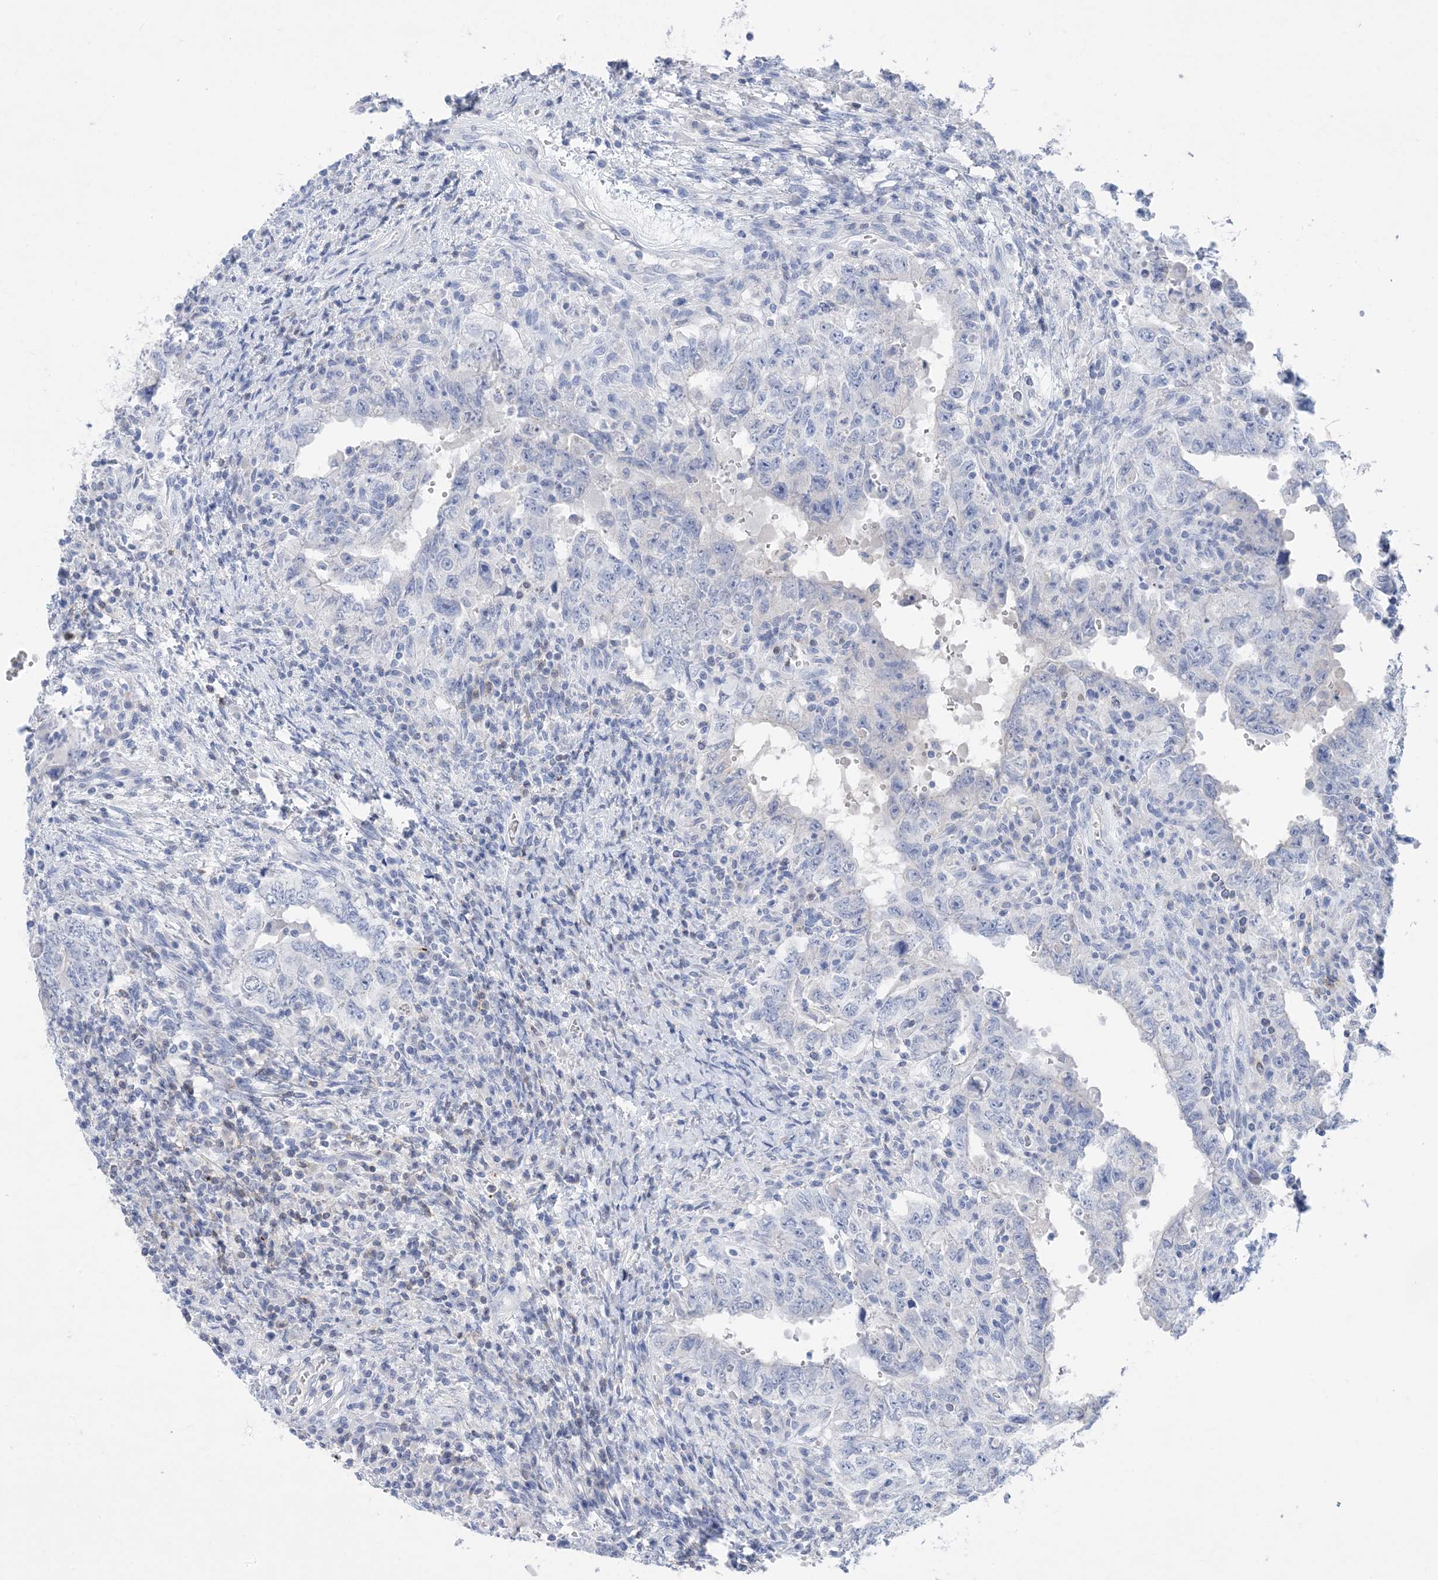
{"staining": {"intensity": "negative", "quantity": "none", "location": "none"}, "tissue": "testis cancer", "cell_type": "Tumor cells", "image_type": "cancer", "snomed": [{"axis": "morphology", "description": "Carcinoma, Embryonal, NOS"}, {"axis": "topography", "description": "Testis"}], "caption": "An IHC image of testis embryonal carcinoma is shown. There is no staining in tumor cells of testis embryonal carcinoma.", "gene": "SH3YL1", "patient": {"sex": "male", "age": 26}}